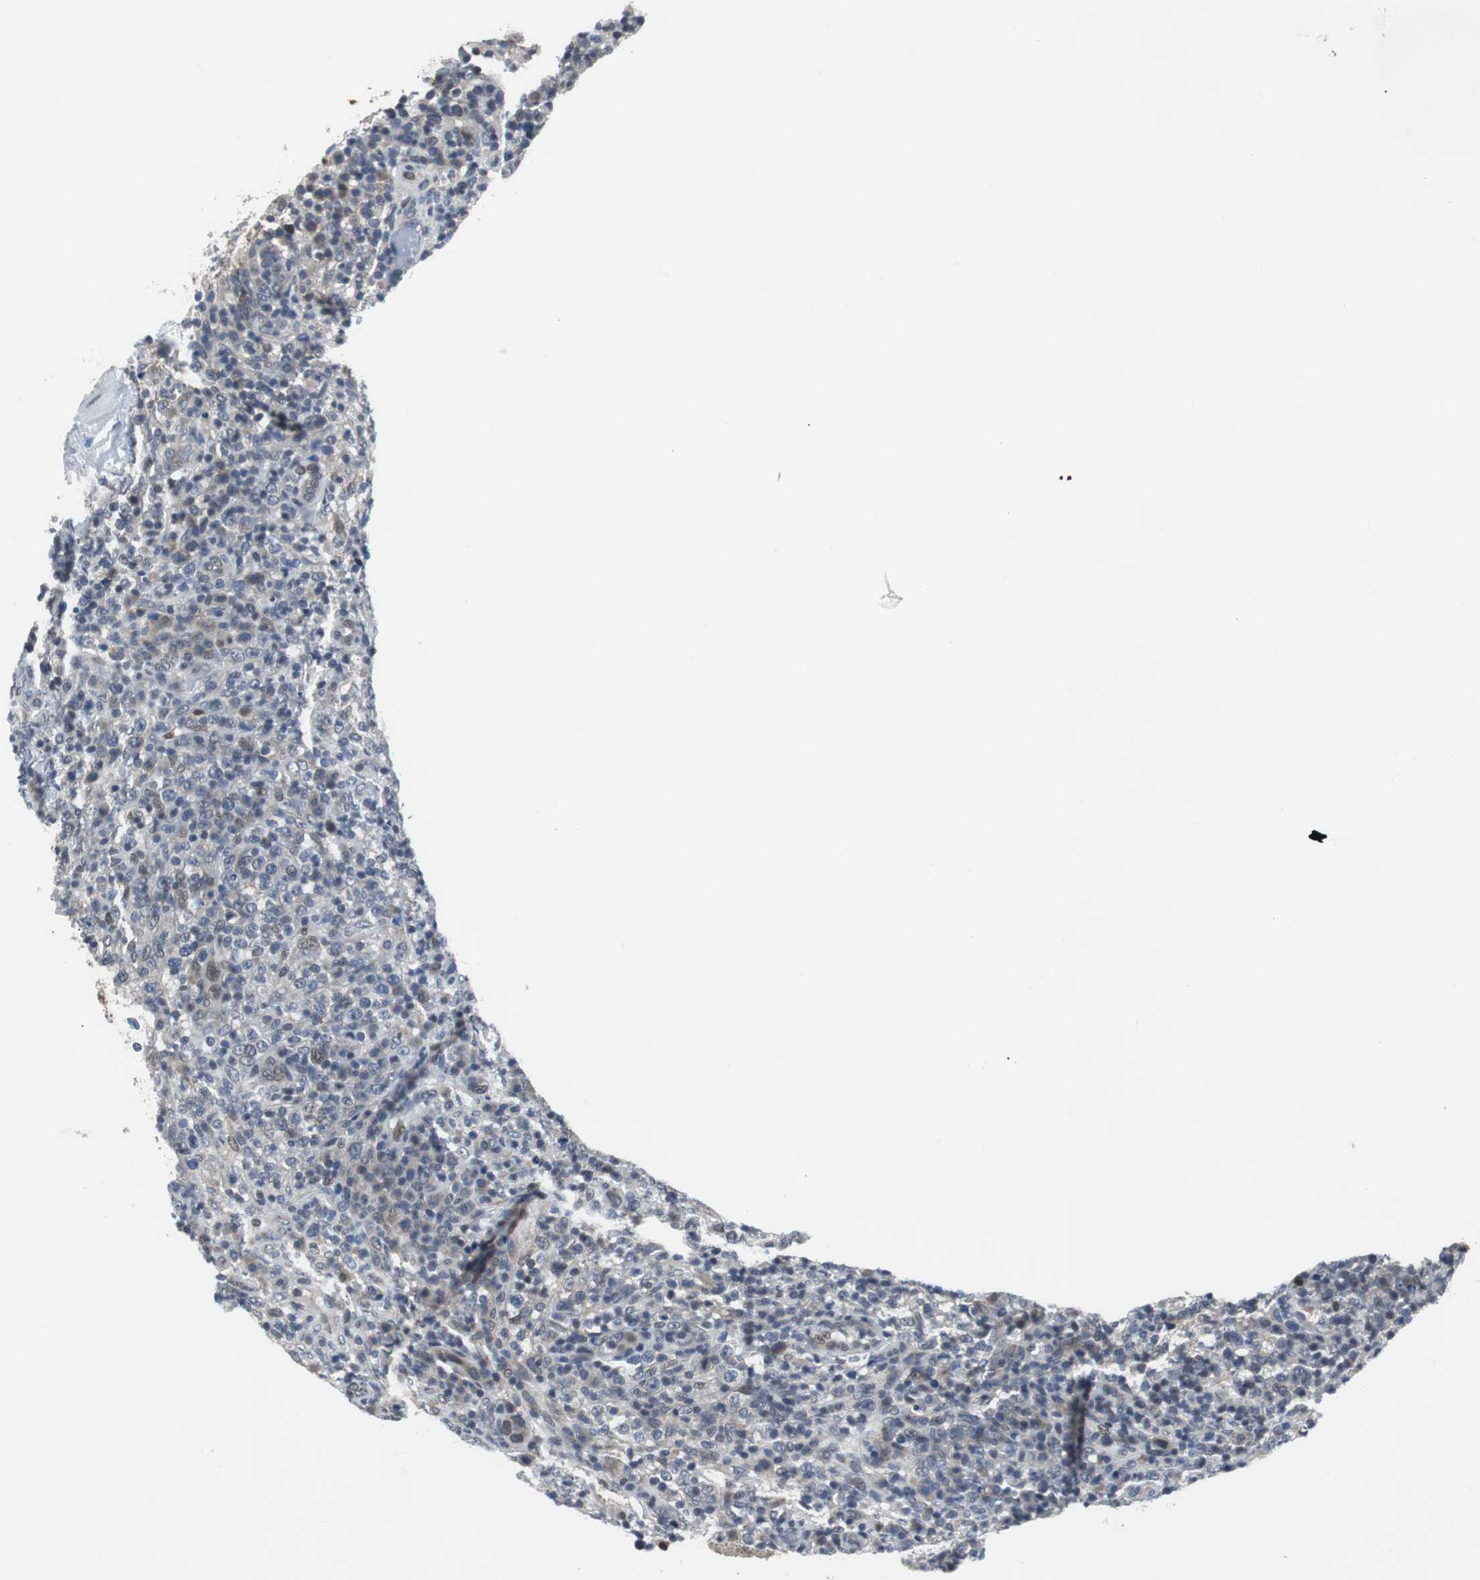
{"staining": {"intensity": "weak", "quantity": "<25%", "location": "nuclear"}, "tissue": "lymphoma", "cell_type": "Tumor cells", "image_type": "cancer", "snomed": [{"axis": "morphology", "description": "Malignant lymphoma, non-Hodgkin's type, High grade"}, {"axis": "topography", "description": "Lymph node"}], "caption": "Micrograph shows no significant protein expression in tumor cells of lymphoma.", "gene": "TP63", "patient": {"sex": "female", "age": 76}}